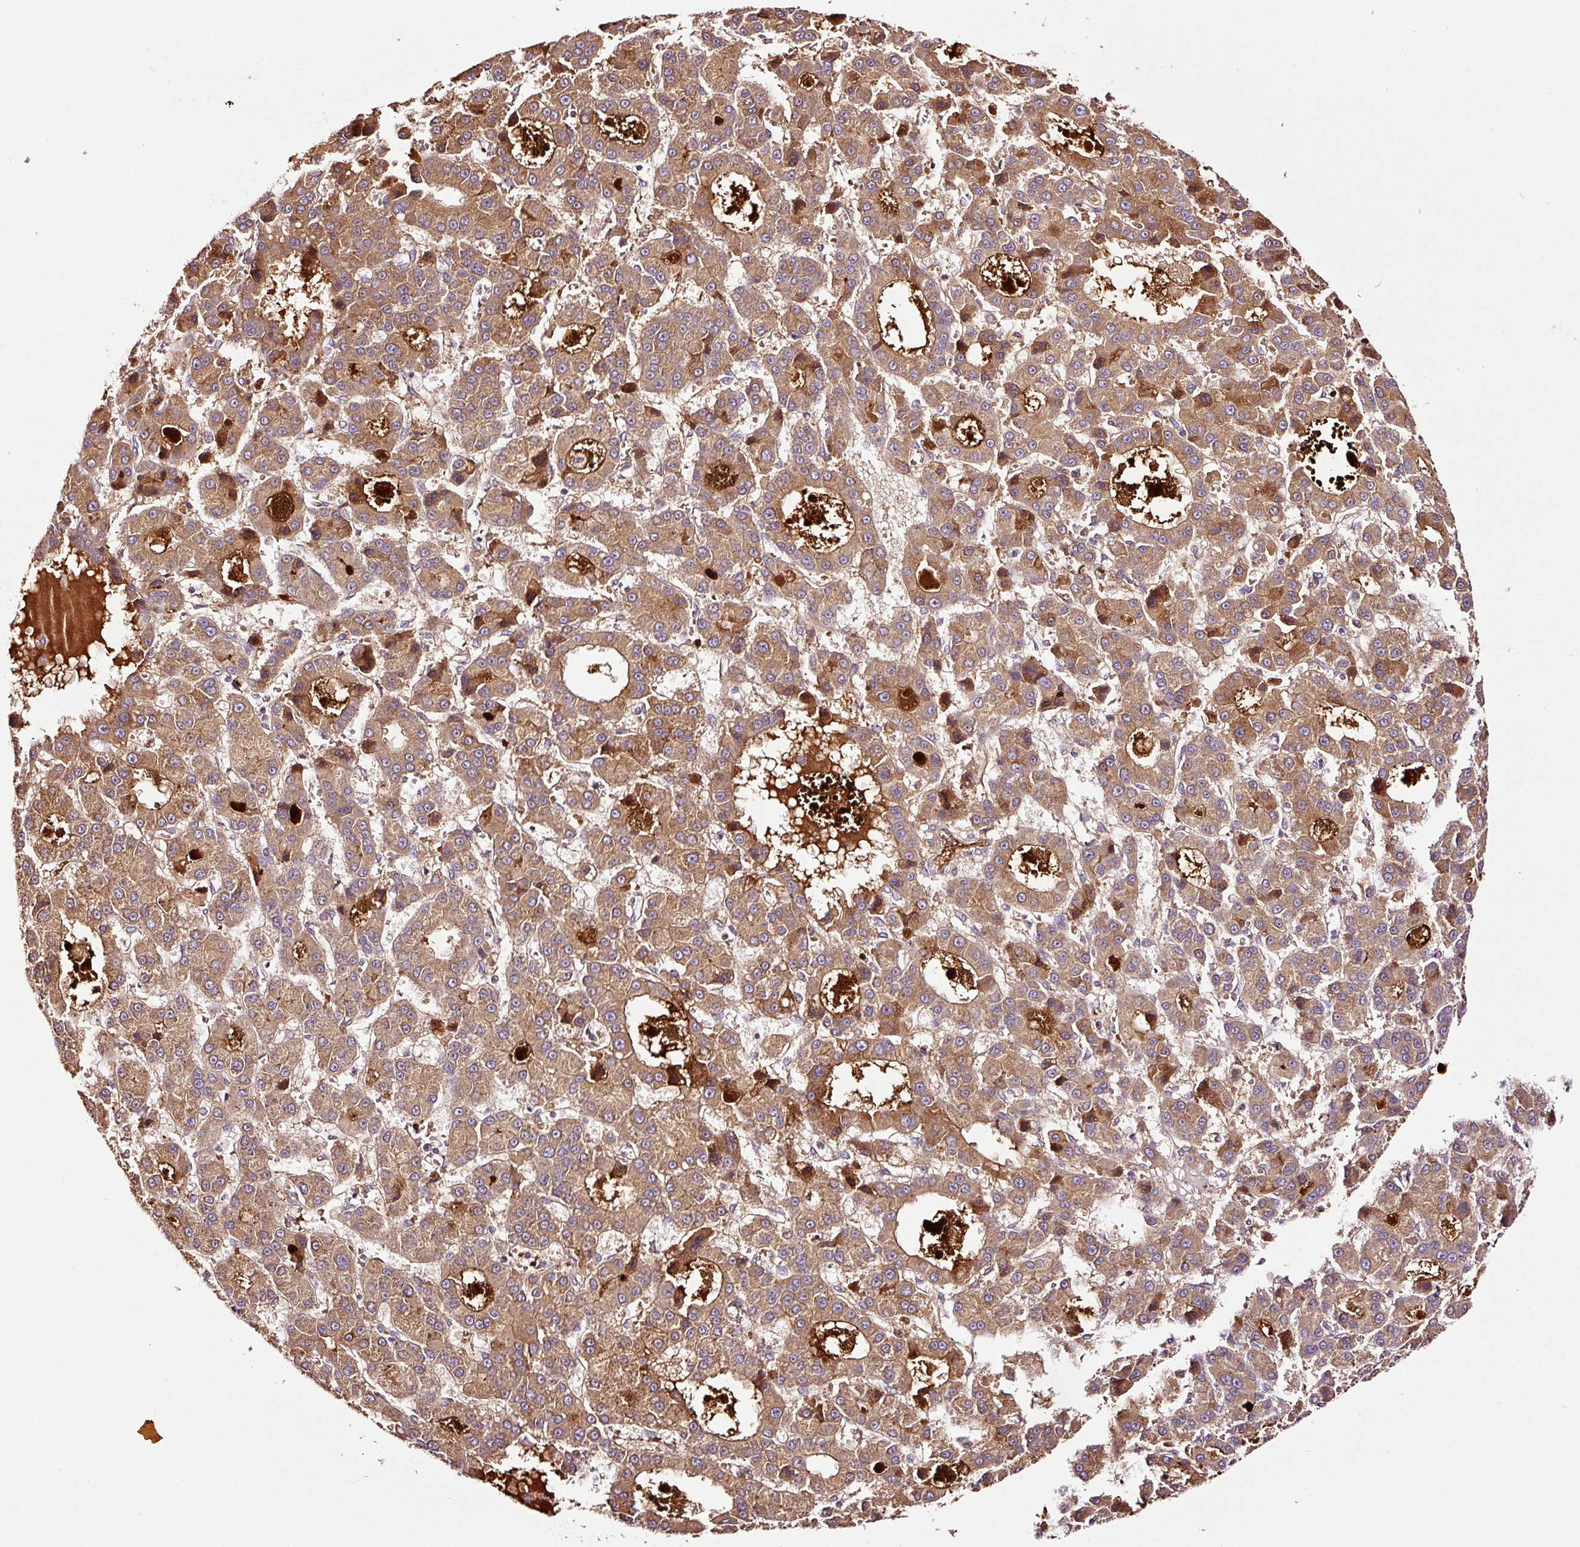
{"staining": {"intensity": "moderate", "quantity": ">75%", "location": "cytoplasmic/membranous"}, "tissue": "liver cancer", "cell_type": "Tumor cells", "image_type": "cancer", "snomed": [{"axis": "morphology", "description": "Carcinoma, Hepatocellular, NOS"}, {"axis": "topography", "description": "Liver"}], "caption": "IHC micrograph of neoplastic tissue: human liver cancer (hepatocellular carcinoma) stained using immunohistochemistry (IHC) shows medium levels of moderate protein expression localized specifically in the cytoplasmic/membranous of tumor cells, appearing as a cytoplasmic/membranous brown color.", "gene": "PGLYRP2", "patient": {"sex": "male", "age": 70}}